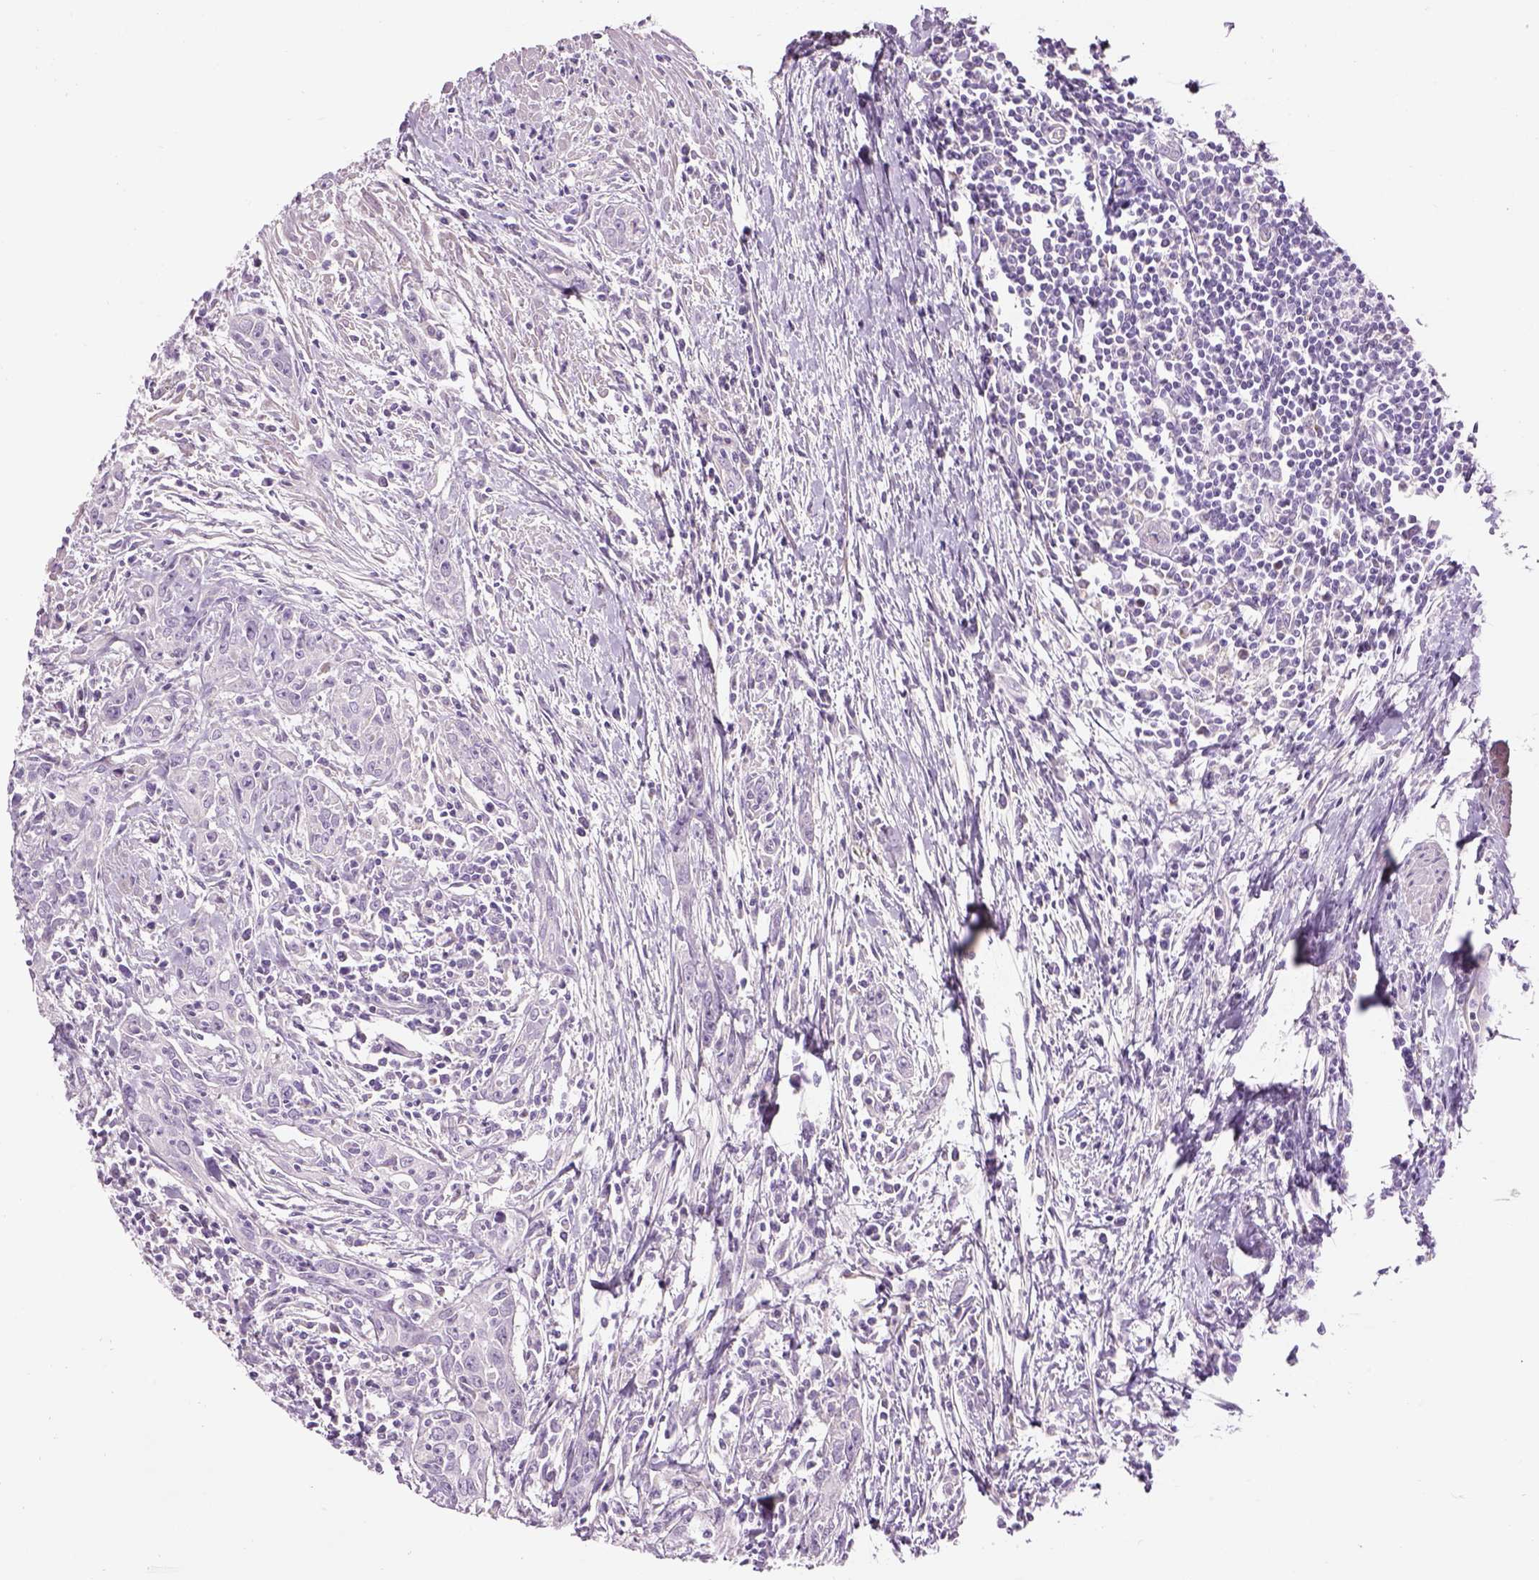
{"staining": {"intensity": "negative", "quantity": "none", "location": "none"}, "tissue": "urothelial cancer", "cell_type": "Tumor cells", "image_type": "cancer", "snomed": [{"axis": "morphology", "description": "Urothelial carcinoma, High grade"}, {"axis": "topography", "description": "Urinary bladder"}], "caption": "A micrograph of human high-grade urothelial carcinoma is negative for staining in tumor cells. (IHC, brightfield microscopy, high magnification).", "gene": "IFT52", "patient": {"sex": "male", "age": 83}}